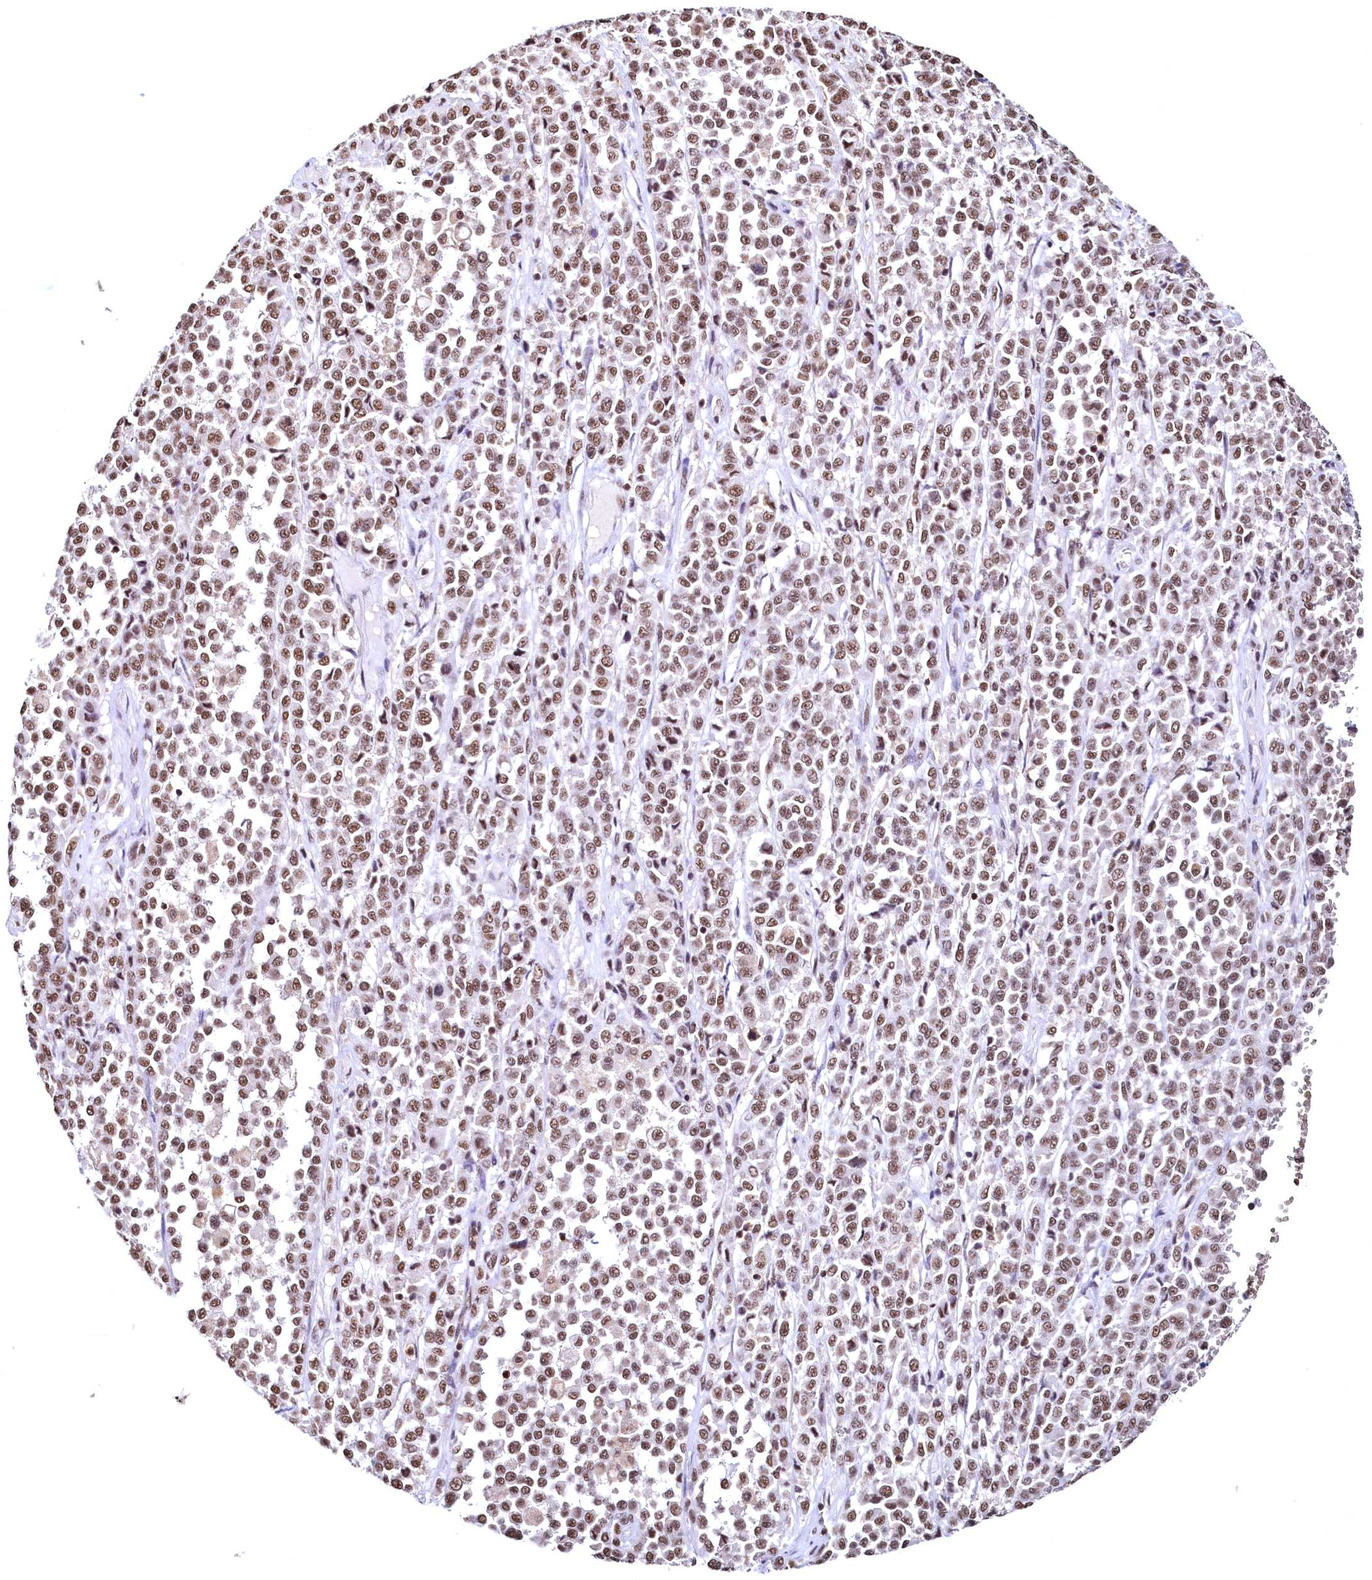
{"staining": {"intensity": "moderate", "quantity": ">75%", "location": "nuclear"}, "tissue": "melanoma", "cell_type": "Tumor cells", "image_type": "cancer", "snomed": [{"axis": "morphology", "description": "Malignant melanoma, Metastatic site"}, {"axis": "topography", "description": "Pancreas"}], "caption": "High-power microscopy captured an immunohistochemistry (IHC) histopathology image of melanoma, revealing moderate nuclear positivity in about >75% of tumor cells. Ihc stains the protein of interest in brown and the nuclei are stained blue.", "gene": "RSRC2", "patient": {"sex": "female", "age": 30}}